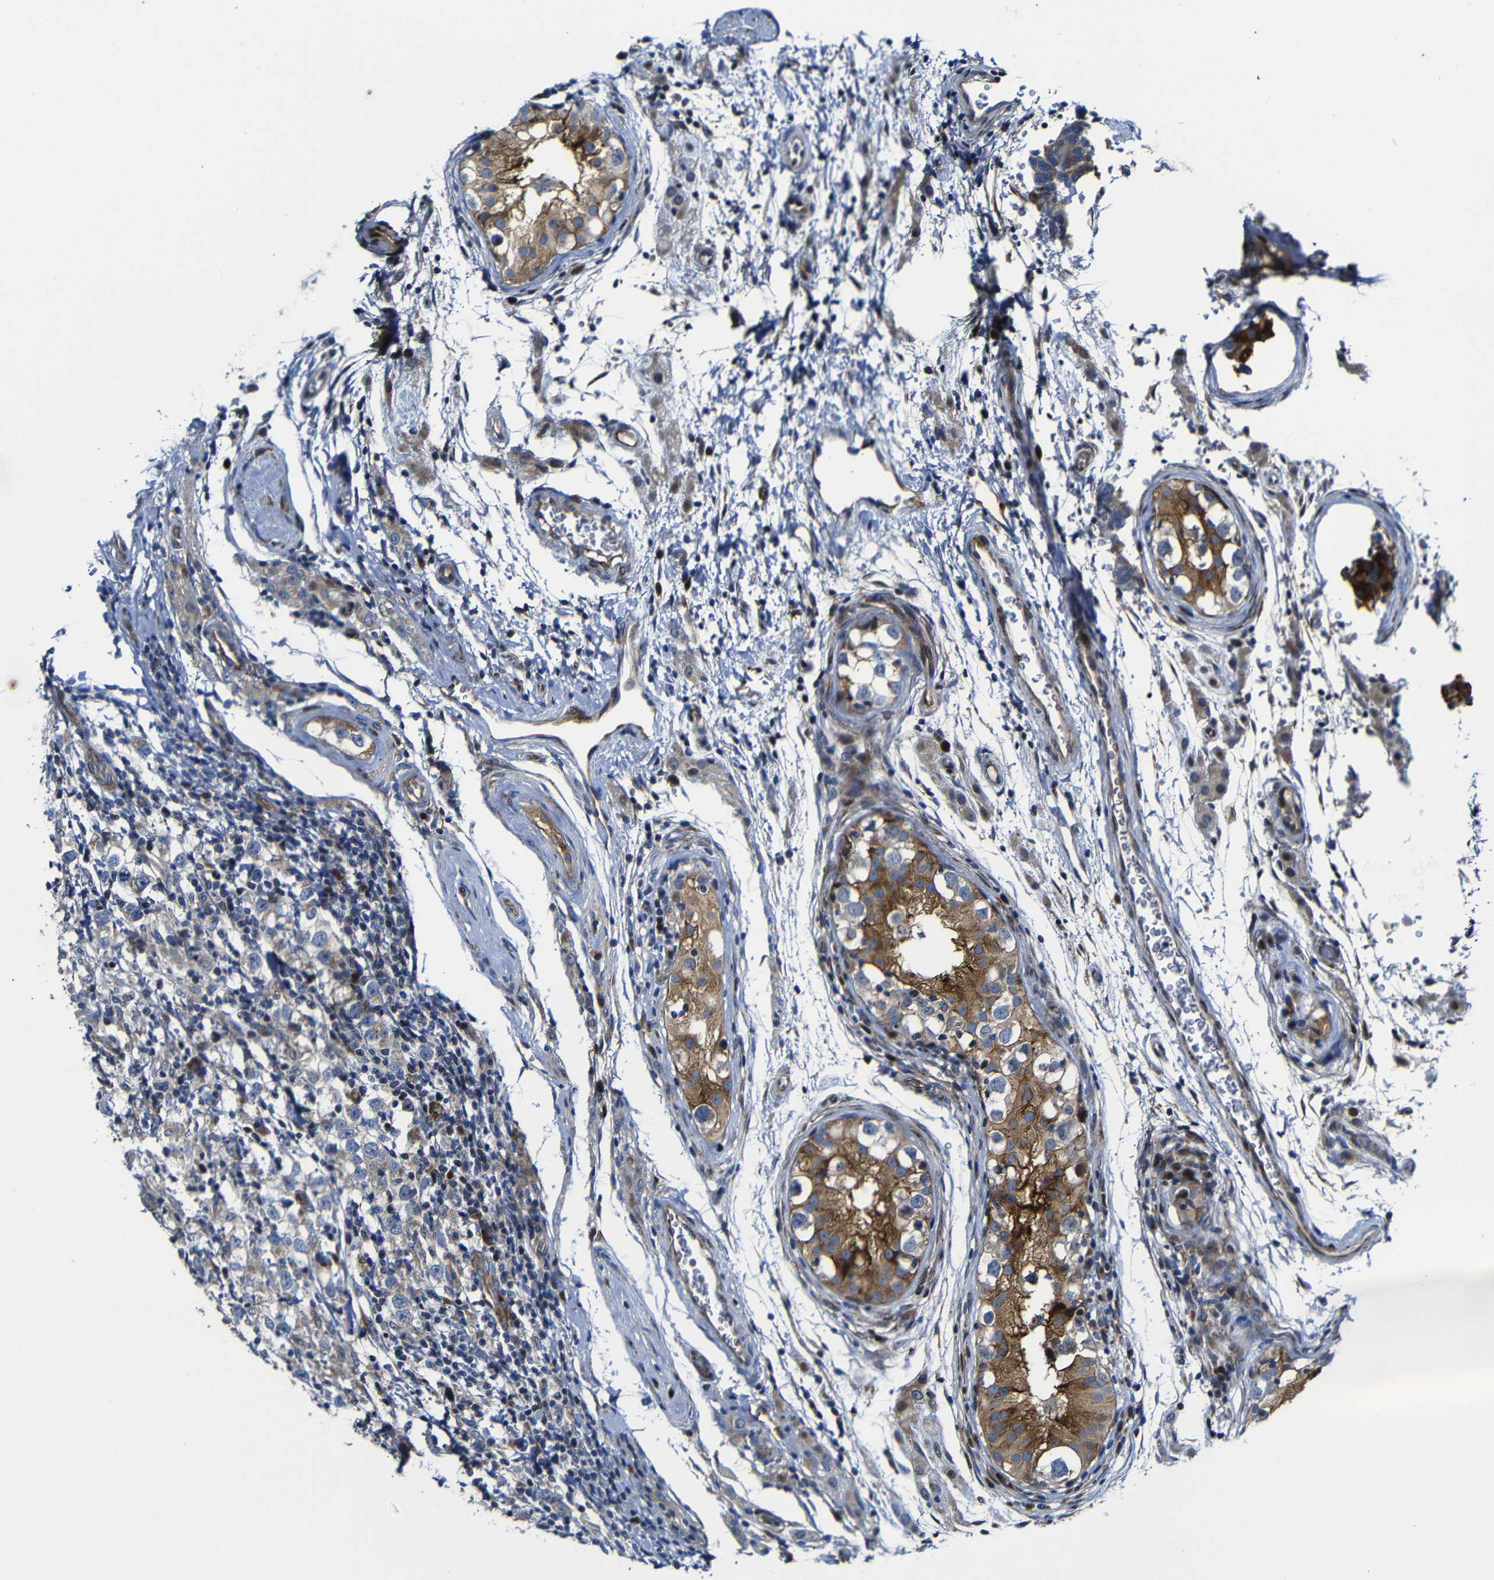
{"staining": {"intensity": "weak", "quantity": "25%-75%", "location": "cytoplasmic/membranous"}, "tissue": "testis cancer", "cell_type": "Tumor cells", "image_type": "cancer", "snomed": [{"axis": "morphology", "description": "Carcinoma, Embryonal, NOS"}, {"axis": "topography", "description": "Testis"}], "caption": "IHC histopathology image of neoplastic tissue: testis cancer (embryonal carcinoma) stained using immunohistochemistry (IHC) reveals low levels of weak protein expression localized specifically in the cytoplasmic/membranous of tumor cells, appearing as a cytoplasmic/membranous brown color.", "gene": "PARP14", "patient": {"sex": "male", "age": 21}}